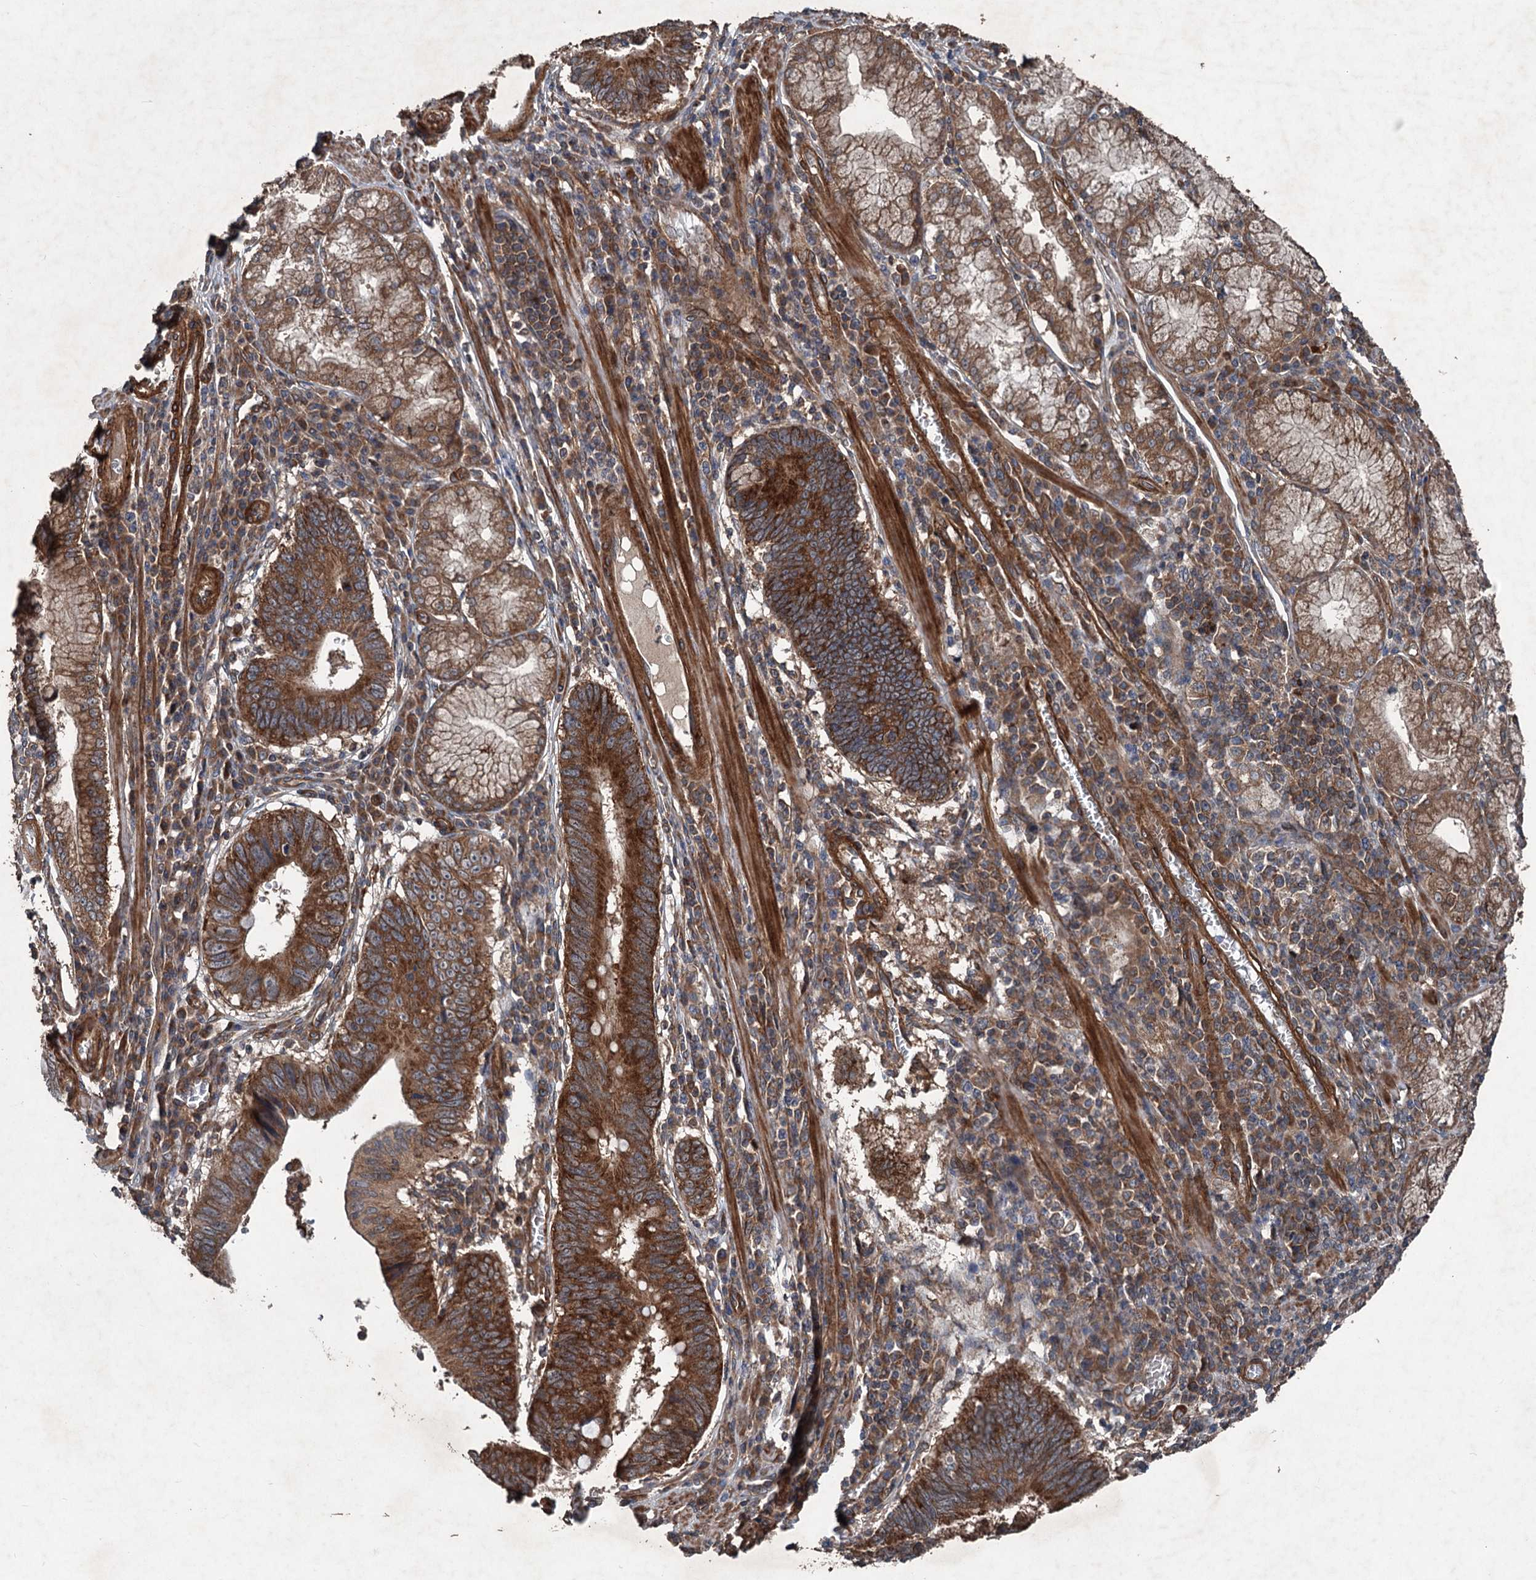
{"staining": {"intensity": "strong", "quantity": ">75%", "location": "cytoplasmic/membranous"}, "tissue": "stomach cancer", "cell_type": "Tumor cells", "image_type": "cancer", "snomed": [{"axis": "morphology", "description": "Adenocarcinoma, NOS"}, {"axis": "topography", "description": "Stomach"}], "caption": "An immunohistochemistry (IHC) micrograph of tumor tissue is shown. Protein staining in brown shows strong cytoplasmic/membranous positivity in adenocarcinoma (stomach) within tumor cells. (Brightfield microscopy of DAB IHC at high magnification).", "gene": "RNF214", "patient": {"sex": "male", "age": 59}}